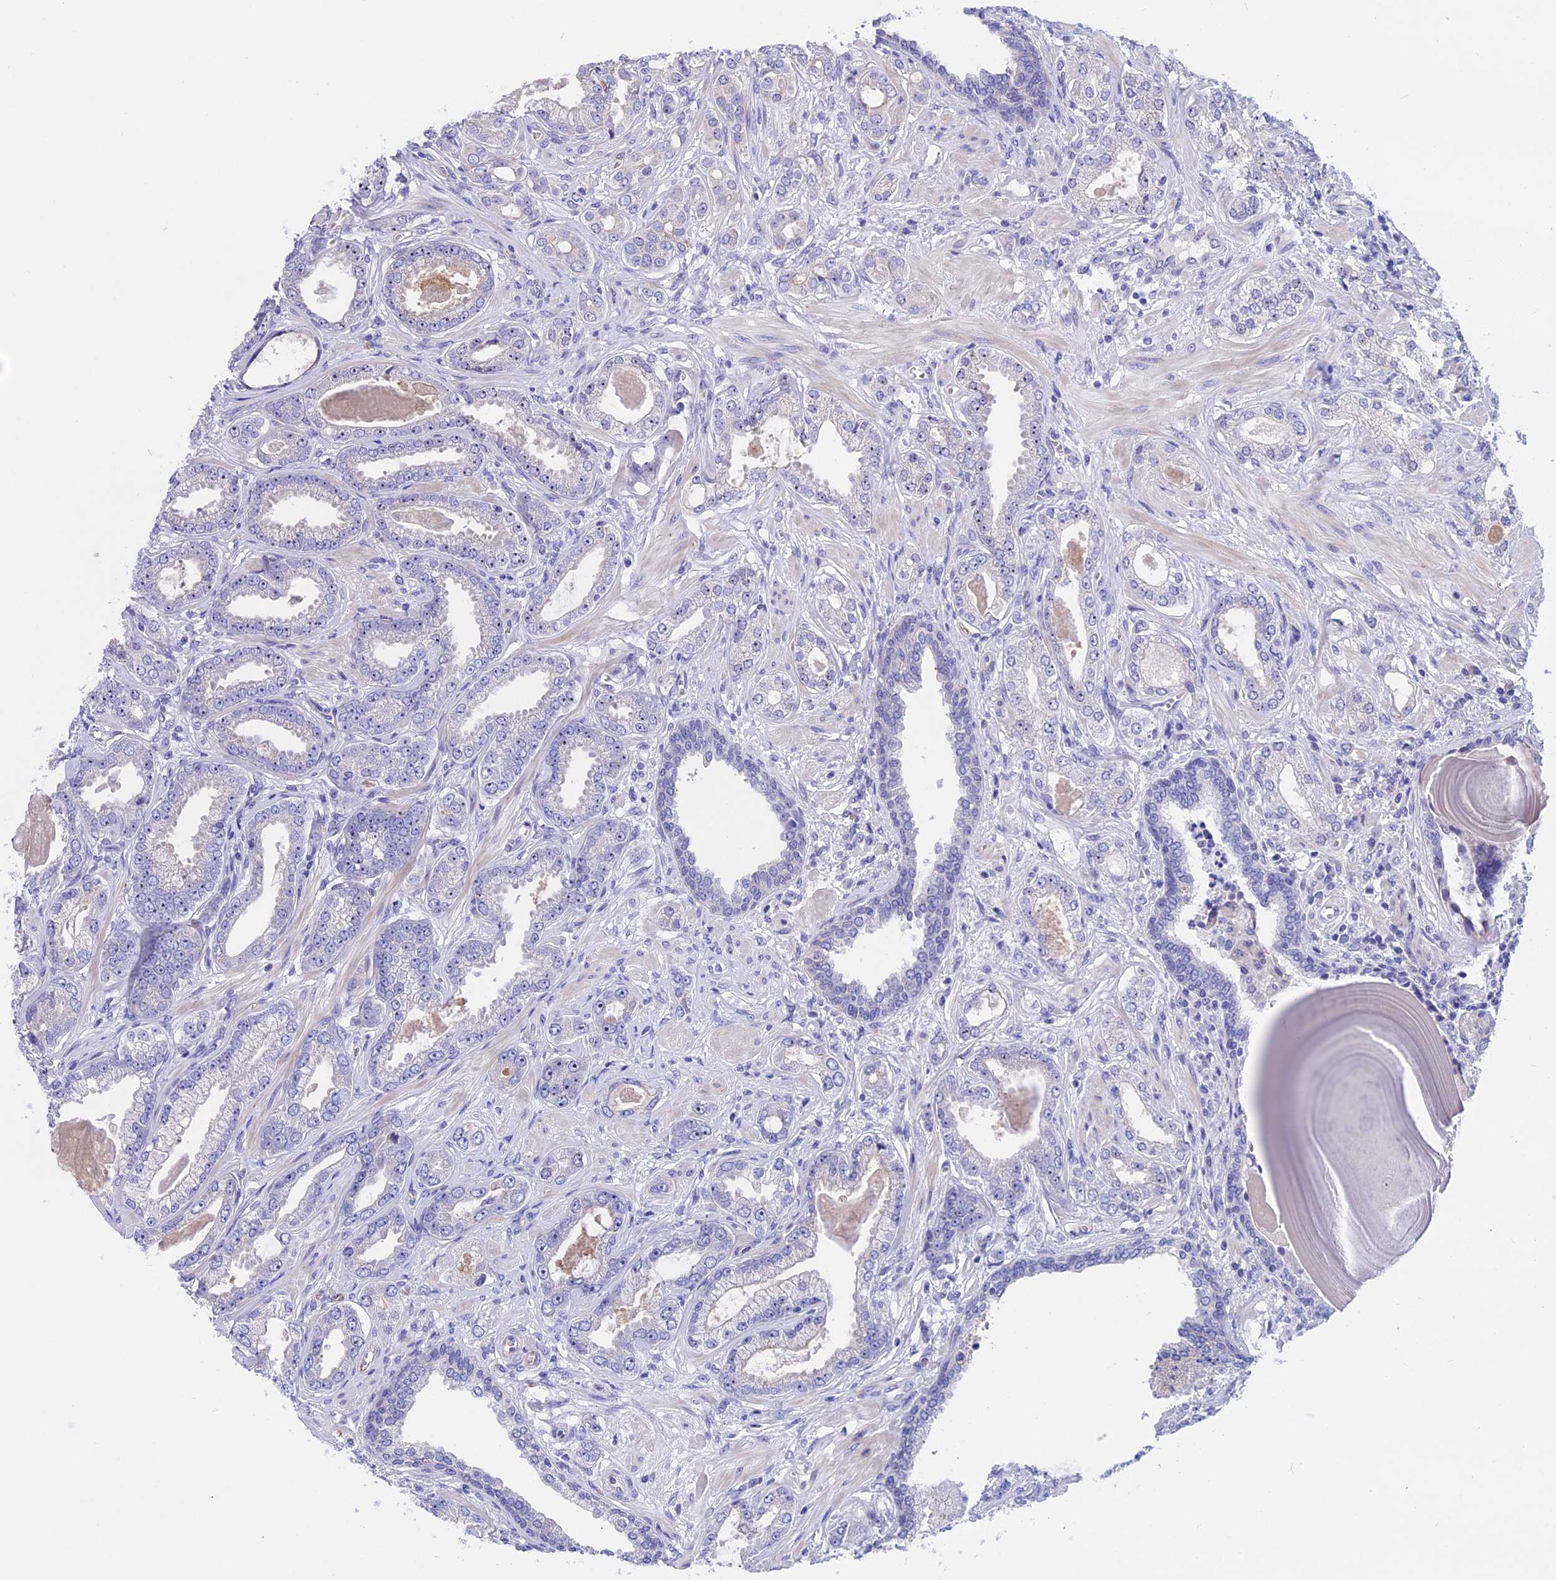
{"staining": {"intensity": "negative", "quantity": "none", "location": "none"}, "tissue": "prostate cancer", "cell_type": "Tumor cells", "image_type": "cancer", "snomed": [{"axis": "morphology", "description": "Adenocarcinoma, Low grade"}, {"axis": "topography", "description": "Prostate"}], "caption": "Immunohistochemistry micrograph of human prostate cancer (low-grade adenocarcinoma) stained for a protein (brown), which exhibits no positivity in tumor cells.", "gene": "TMEM138", "patient": {"sex": "male", "age": 64}}